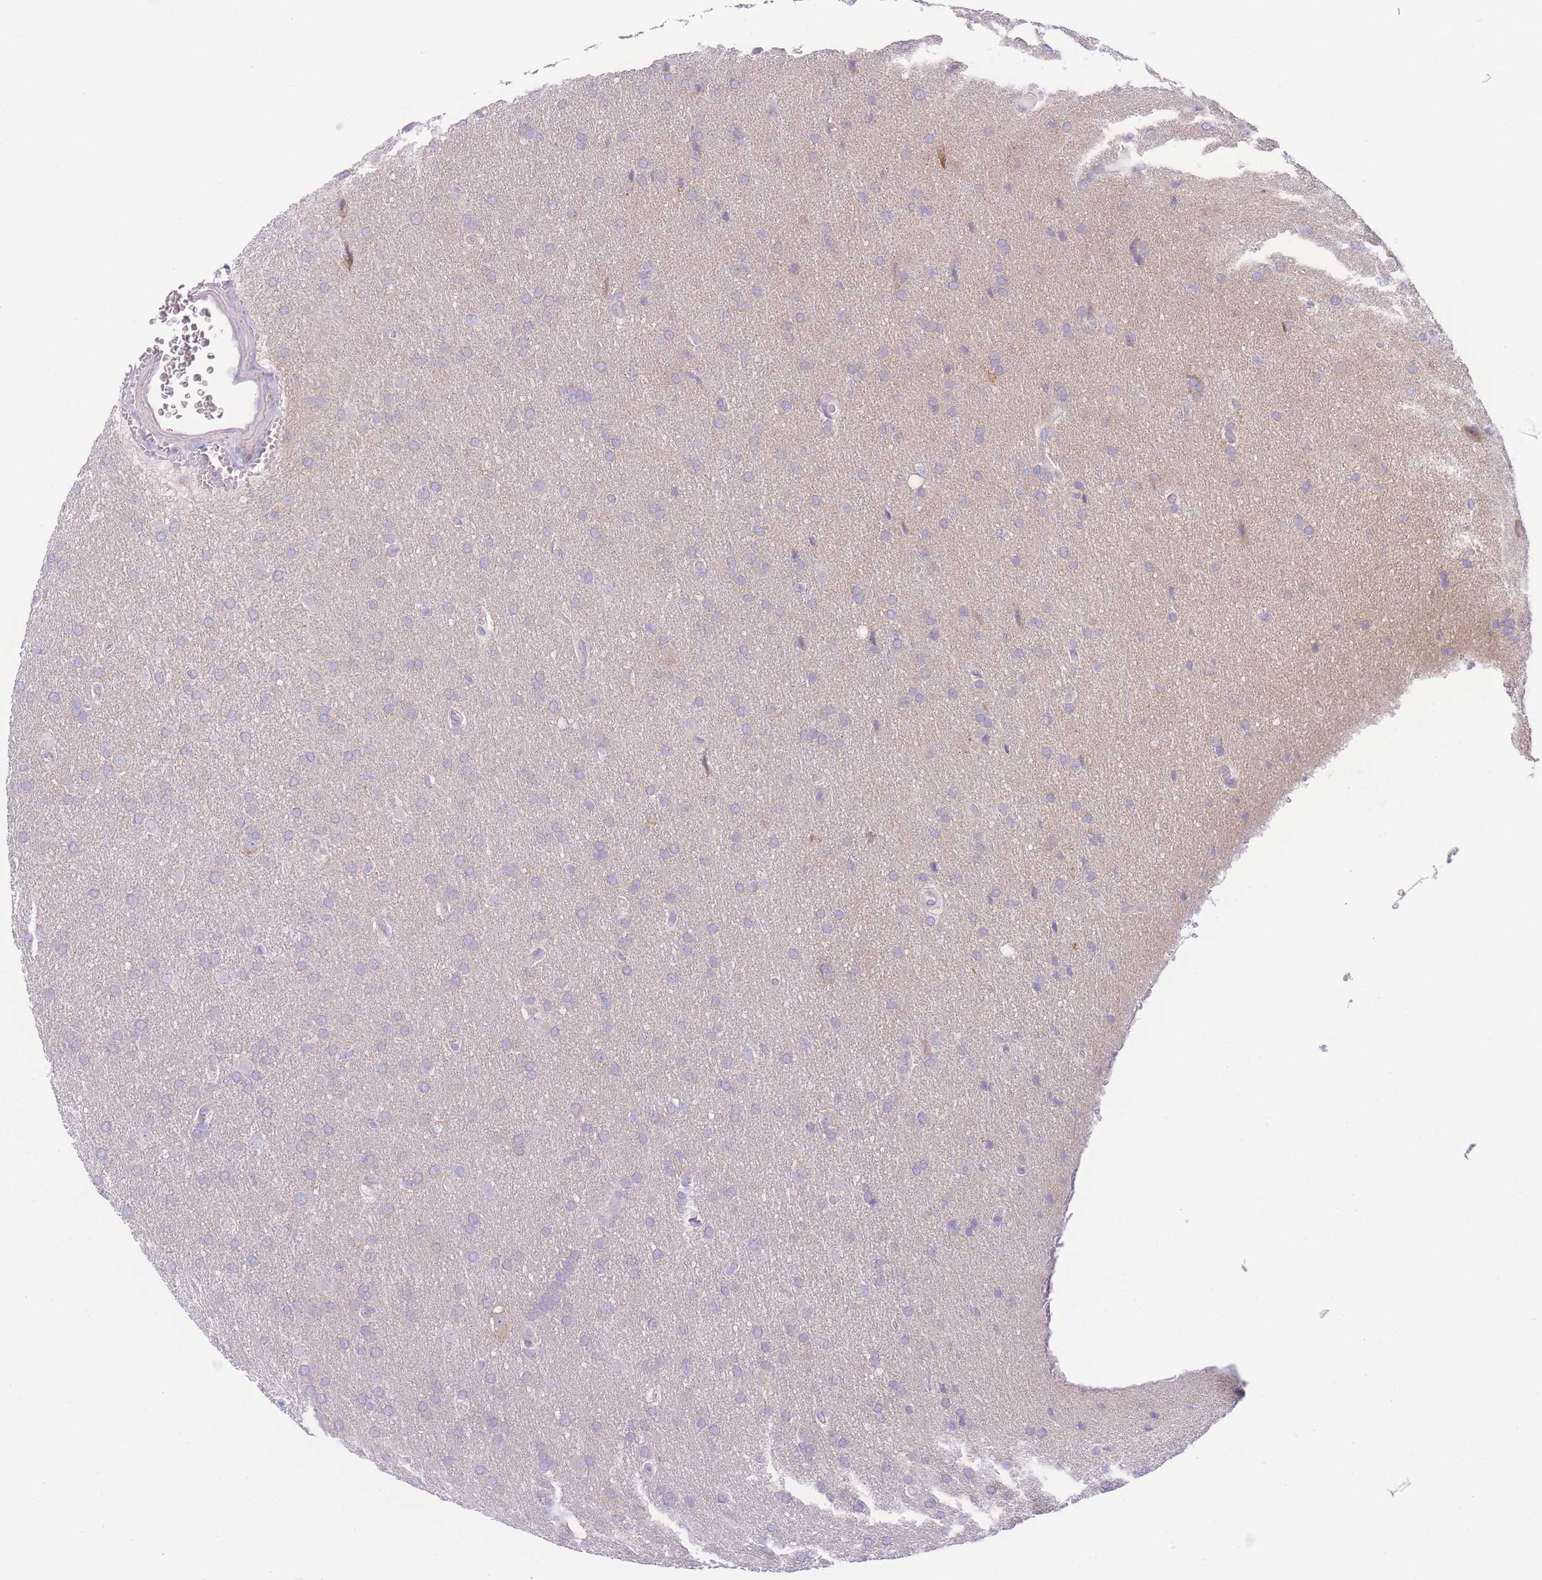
{"staining": {"intensity": "negative", "quantity": "none", "location": "none"}, "tissue": "glioma", "cell_type": "Tumor cells", "image_type": "cancer", "snomed": [{"axis": "morphology", "description": "Glioma, malignant, Low grade"}, {"axis": "topography", "description": "Brain"}], "caption": "Tumor cells are negative for brown protein staining in glioma. (DAB IHC, high magnification).", "gene": "NBEAL1", "patient": {"sex": "female", "age": 32}}